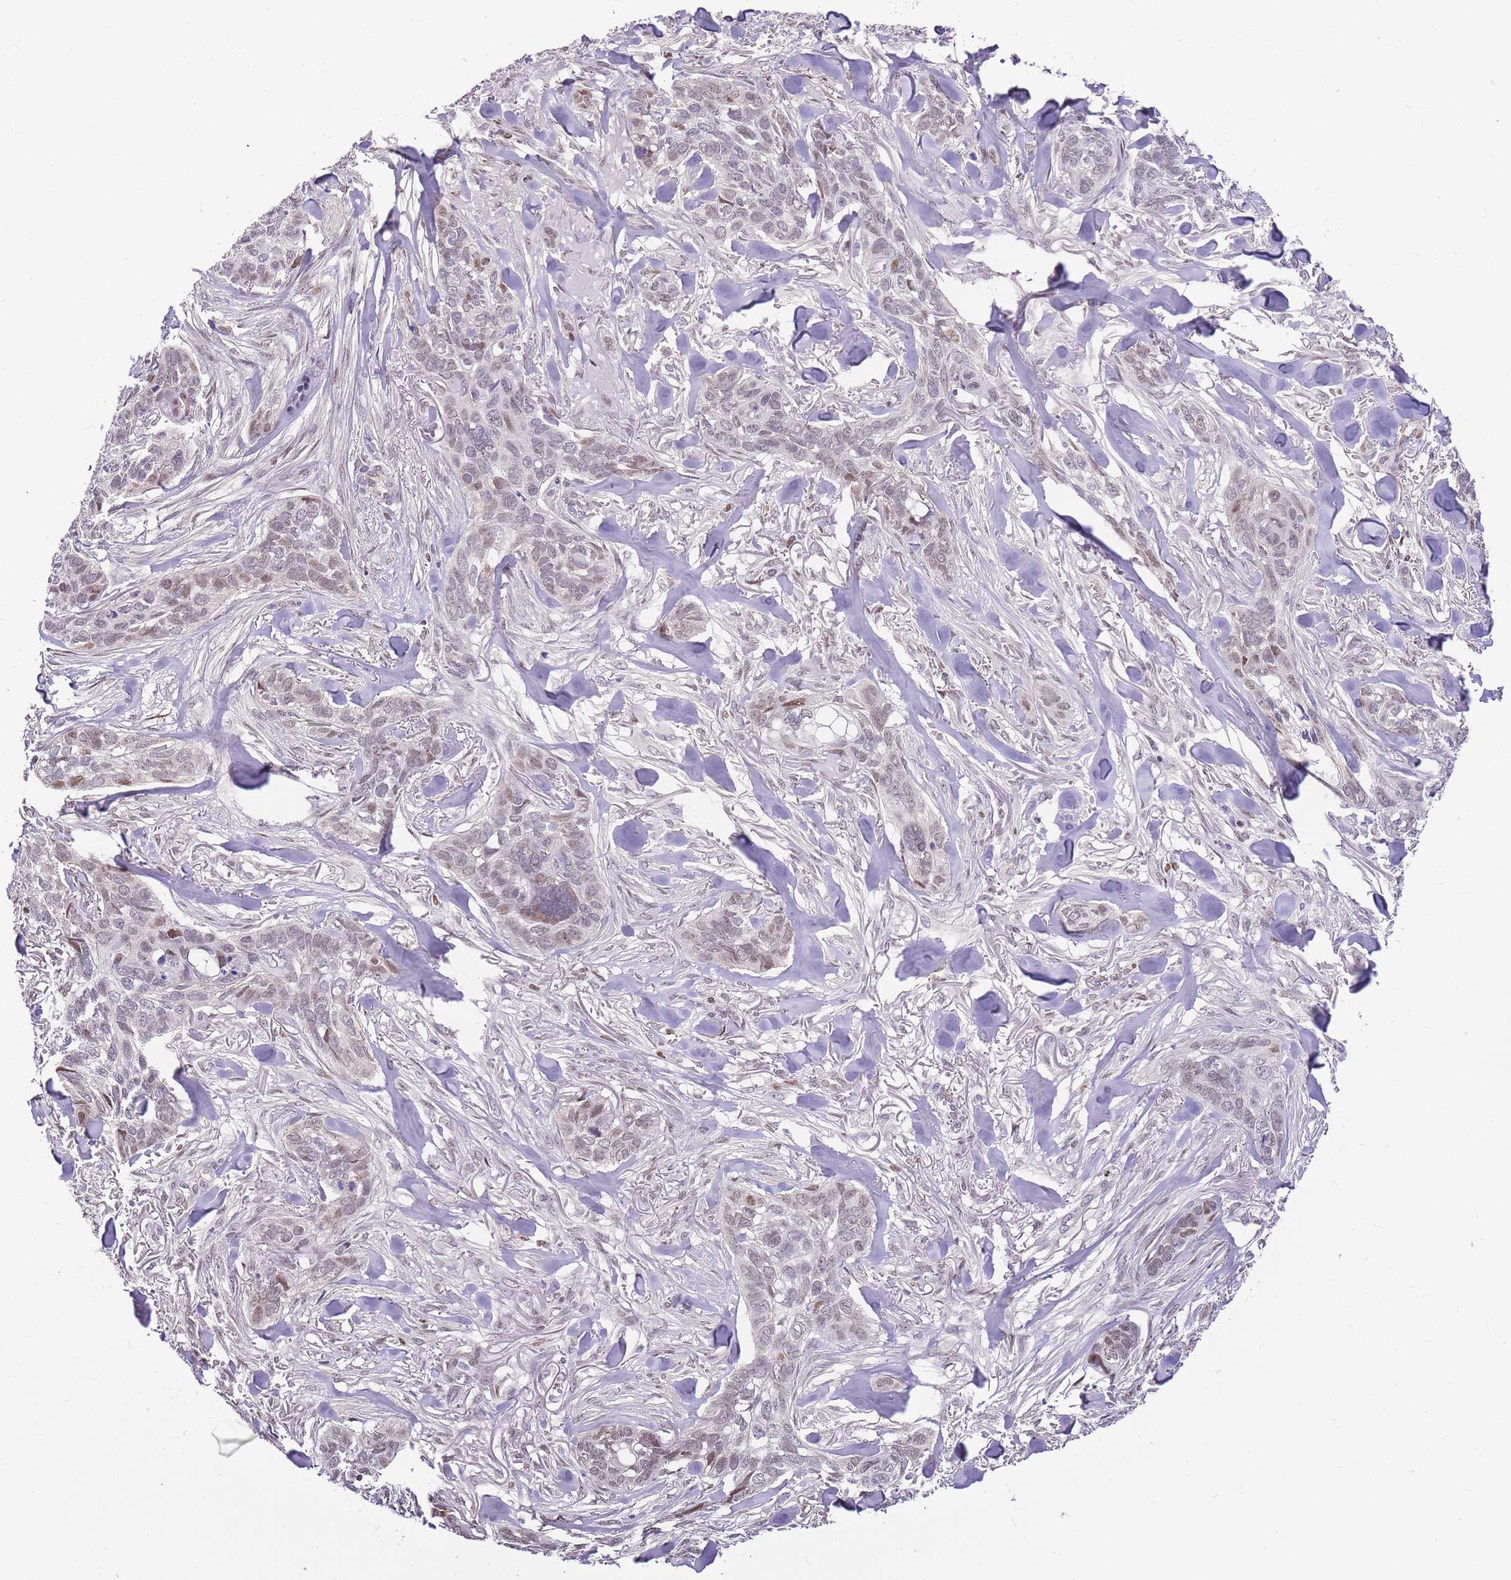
{"staining": {"intensity": "weak", "quantity": "25%-75%", "location": "nuclear"}, "tissue": "skin cancer", "cell_type": "Tumor cells", "image_type": "cancer", "snomed": [{"axis": "morphology", "description": "Basal cell carcinoma"}, {"axis": "topography", "description": "Skin"}], "caption": "Skin cancer was stained to show a protein in brown. There is low levels of weak nuclear positivity in approximately 25%-75% of tumor cells.", "gene": "CLBA1", "patient": {"sex": "male", "age": 86}}